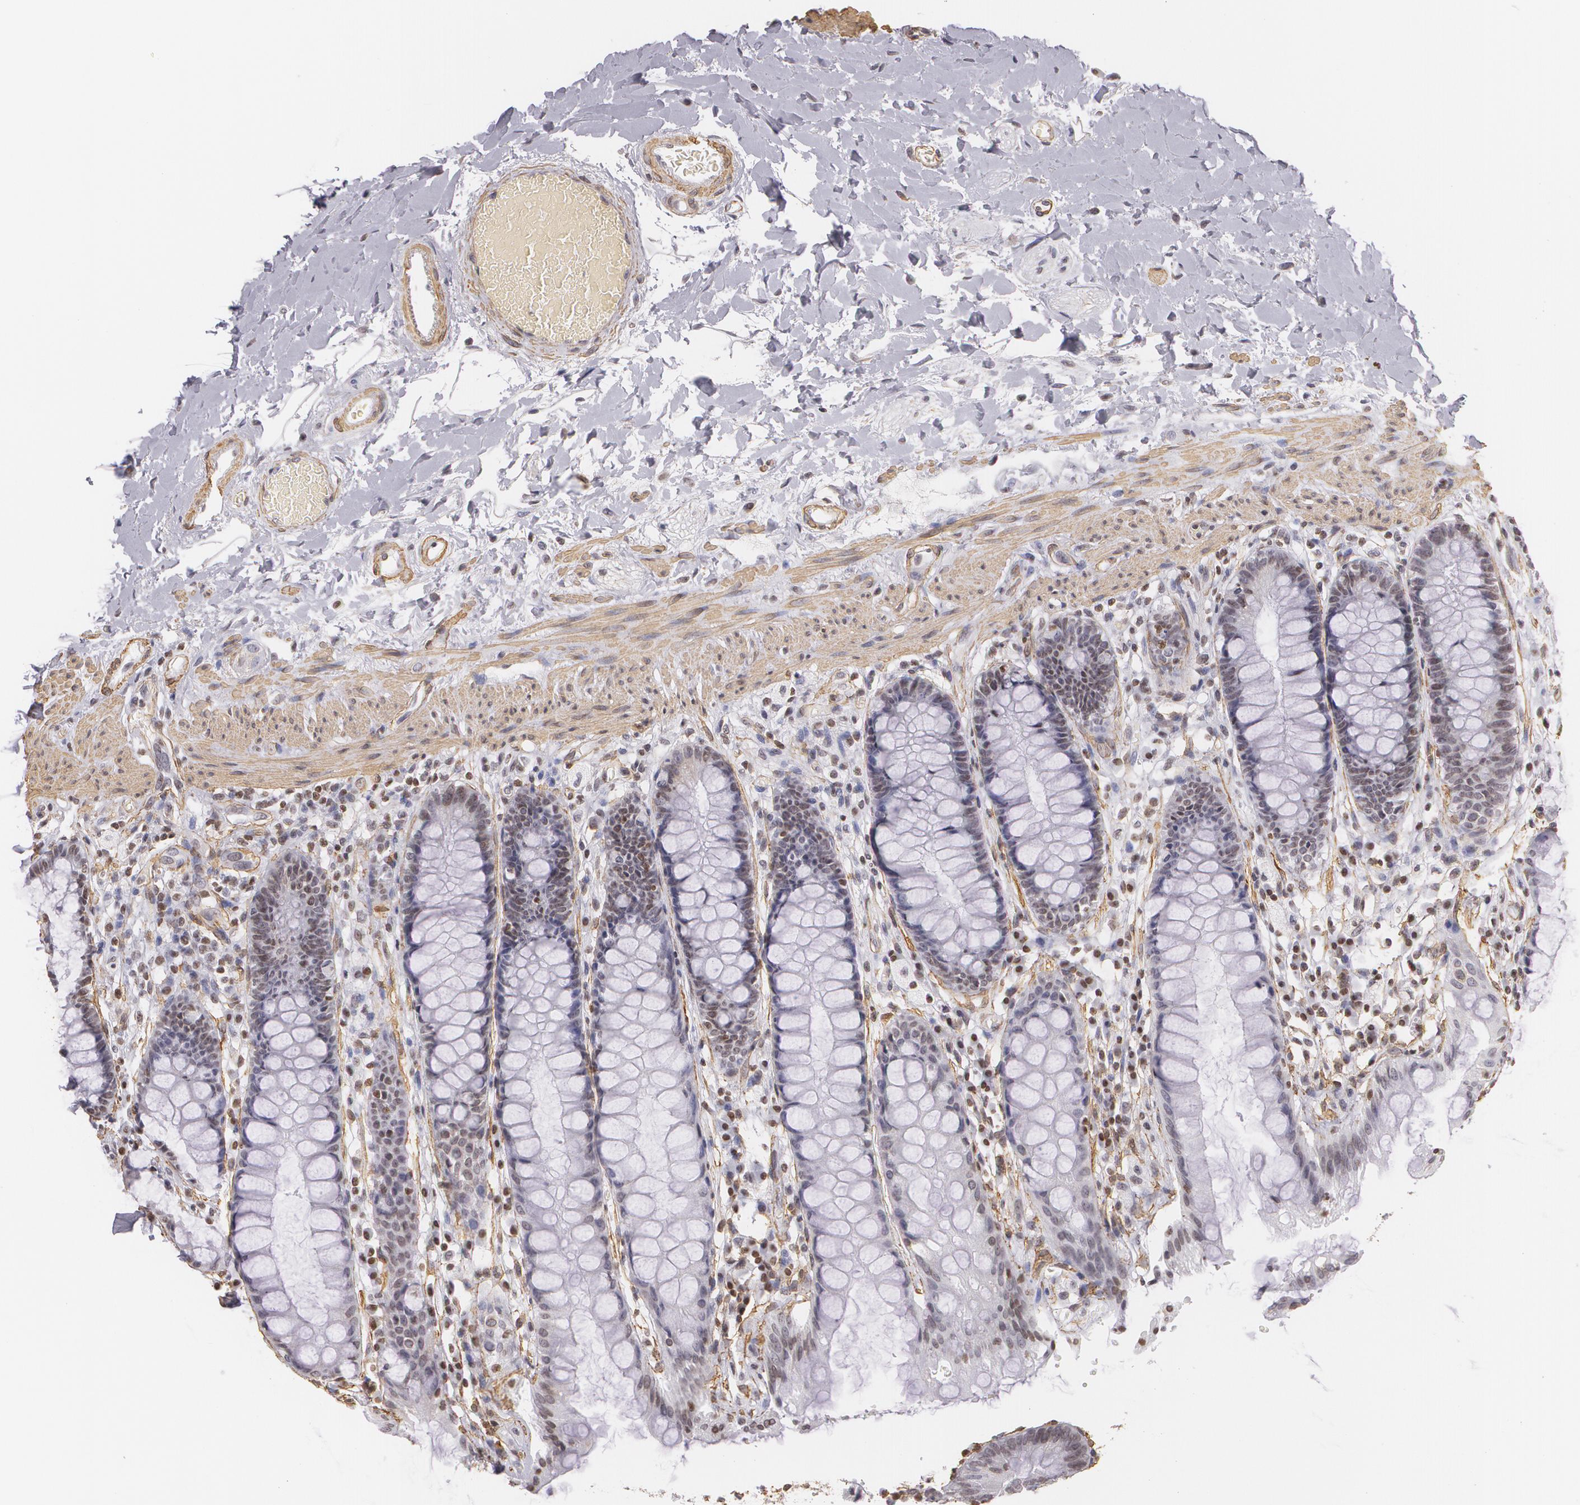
{"staining": {"intensity": "weak", "quantity": "<25%", "location": "nuclear"}, "tissue": "rectum", "cell_type": "Glandular cells", "image_type": "normal", "snomed": [{"axis": "morphology", "description": "Normal tissue, NOS"}, {"axis": "topography", "description": "Rectum"}], "caption": "Rectum stained for a protein using immunohistochemistry shows no expression glandular cells.", "gene": "VAMP1", "patient": {"sex": "female", "age": 46}}